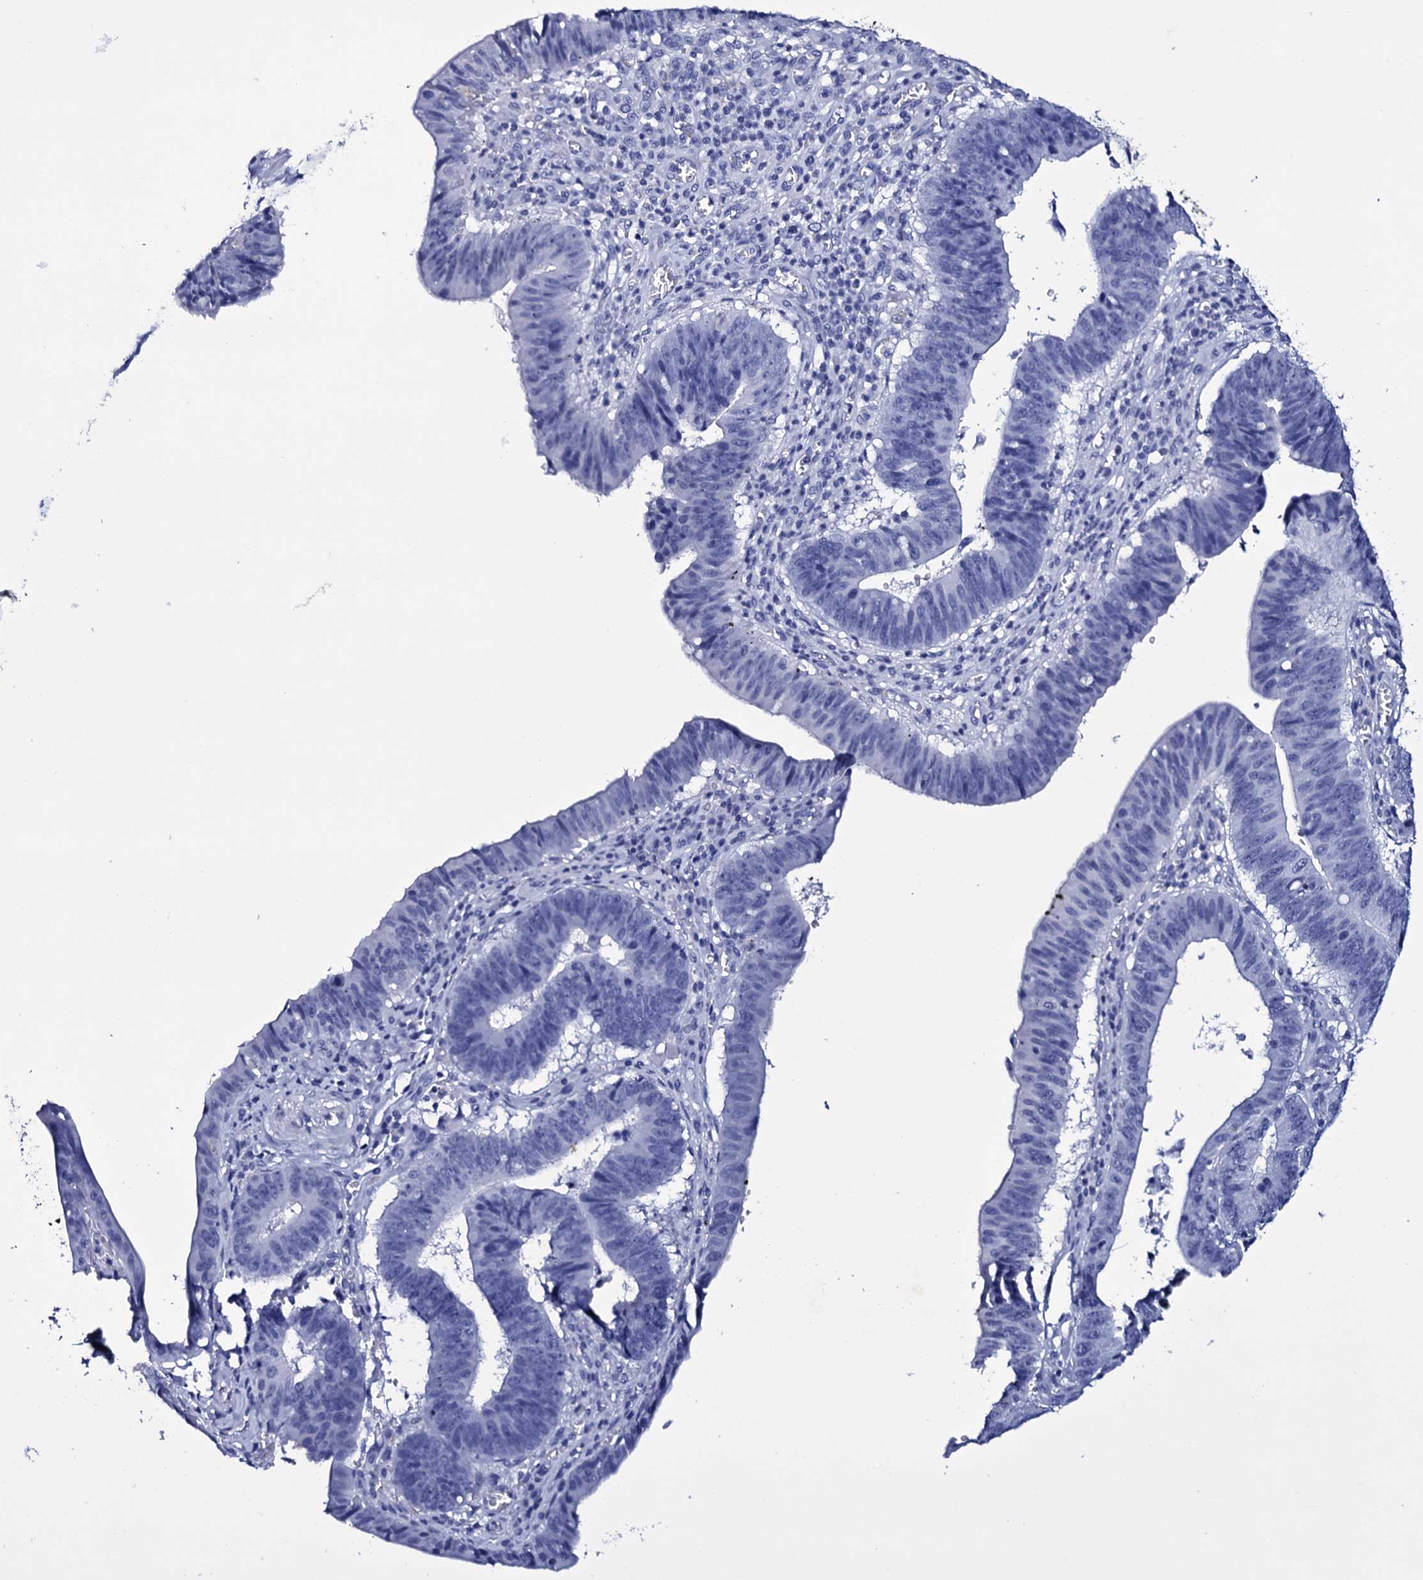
{"staining": {"intensity": "negative", "quantity": "none", "location": "none"}, "tissue": "stomach cancer", "cell_type": "Tumor cells", "image_type": "cancer", "snomed": [{"axis": "morphology", "description": "Adenocarcinoma, NOS"}, {"axis": "topography", "description": "Stomach"}], "caption": "The micrograph displays no staining of tumor cells in adenocarcinoma (stomach).", "gene": "ITPRID2", "patient": {"sex": "male", "age": 59}}